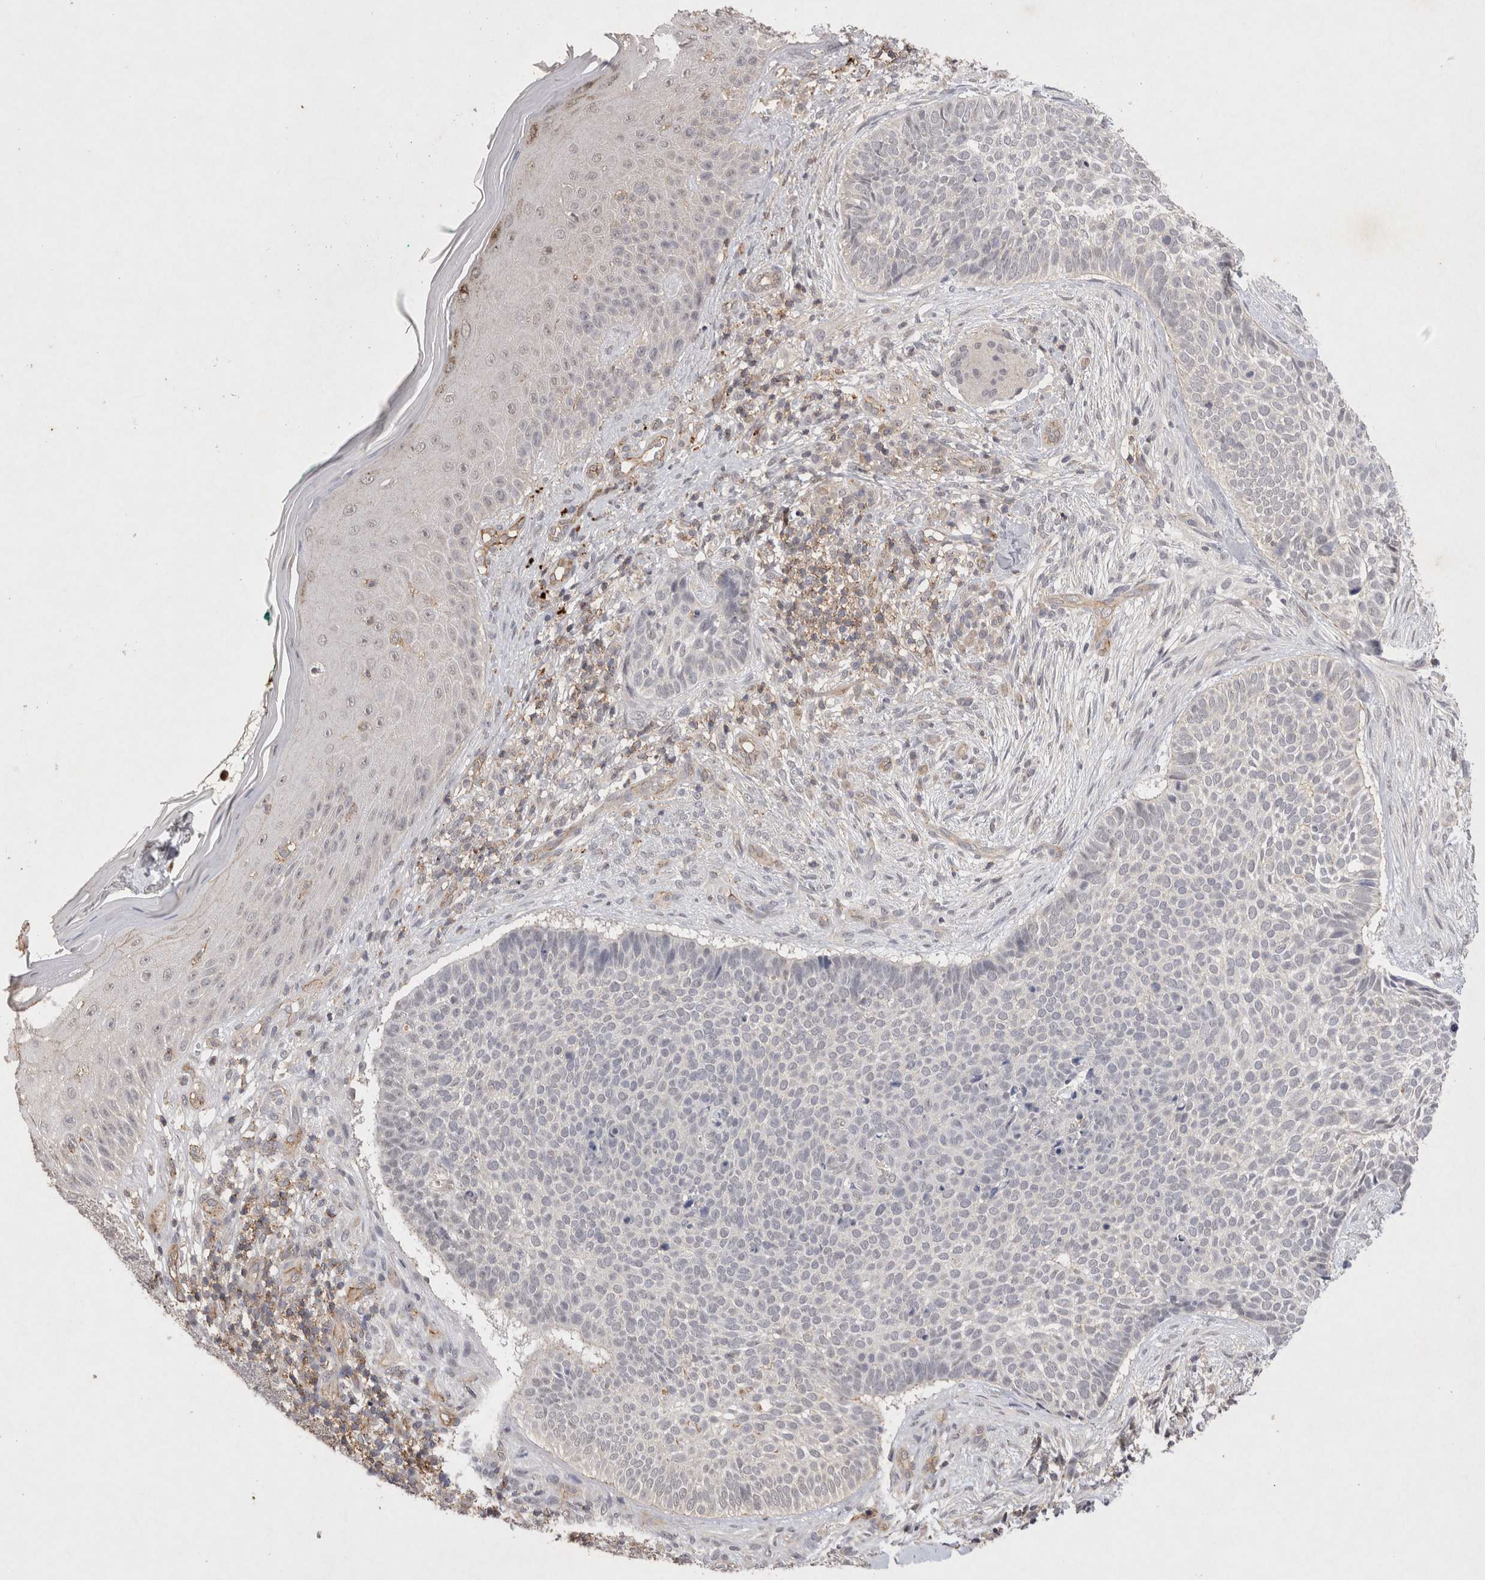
{"staining": {"intensity": "negative", "quantity": "none", "location": "none"}, "tissue": "skin cancer", "cell_type": "Tumor cells", "image_type": "cancer", "snomed": [{"axis": "morphology", "description": "Normal tissue, NOS"}, {"axis": "morphology", "description": "Basal cell carcinoma"}, {"axis": "topography", "description": "Skin"}], "caption": "Immunohistochemistry histopathology image of skin cancer (basal cell carcinoma) stained for a protein (brown), which demonstrates no staining in tumor cells.", "gene": "RASSF3", "patient": {"sex": "male", "age": 67}}